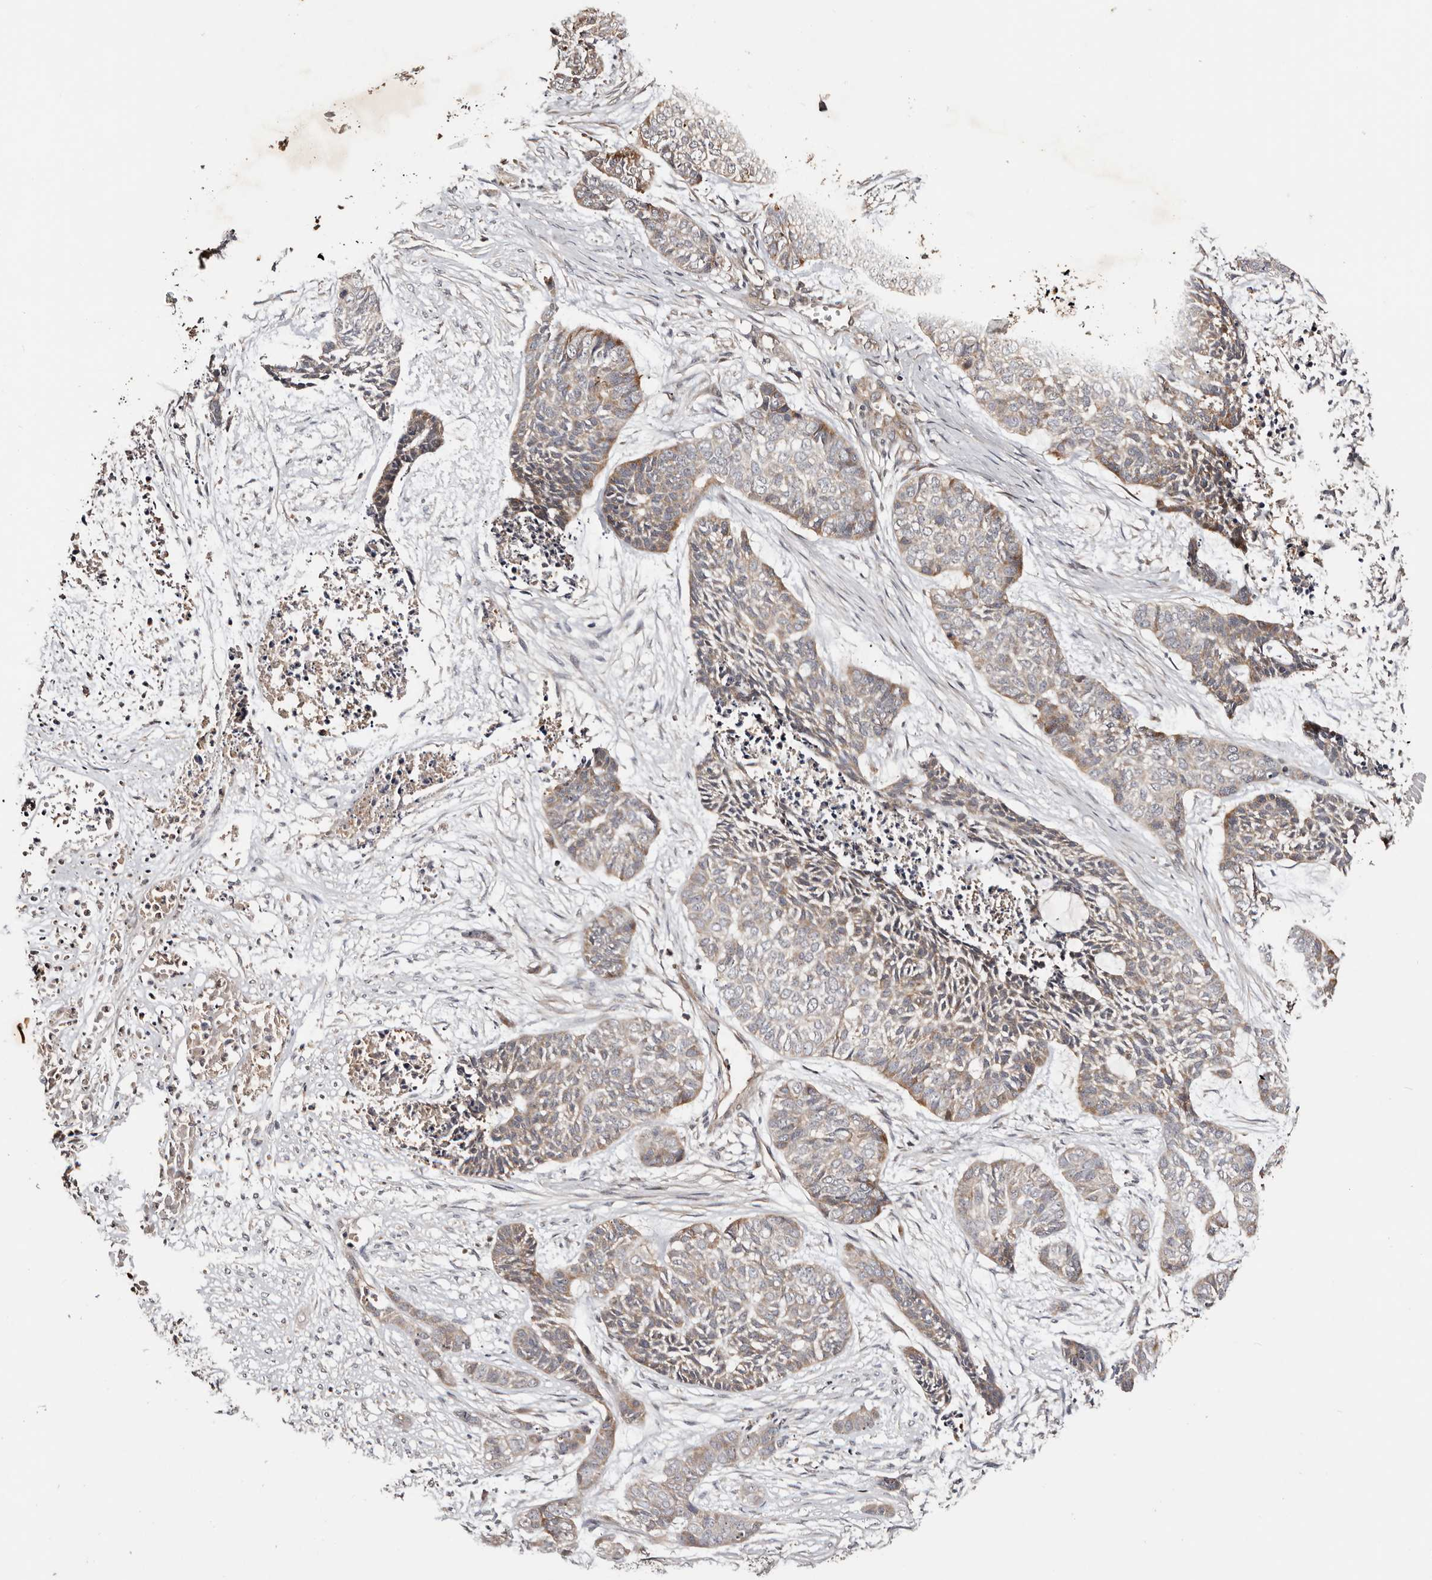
{"staining": {"intensity": "weak", "quantity": "25%-75%", "location": "cytoplasmic/membranous"}, "tissue": "skin cancer", "cell_type": "Tumor cells", "image_type": "cancer", "snomed": [{"axis": "morphology", "description": "Basal cell carcinoma"}, {"axis": "topography", "description": "Skin"}], "caption": "Basal cell carcinoma (skin) stained with immunohistochemistry (IHC) exhibits weak cytoplasmic/membranous staining in approximately 25%-75% of tumor cells.", "gene": "PKIB", "patient": {"sex": "female", "age": 64}}